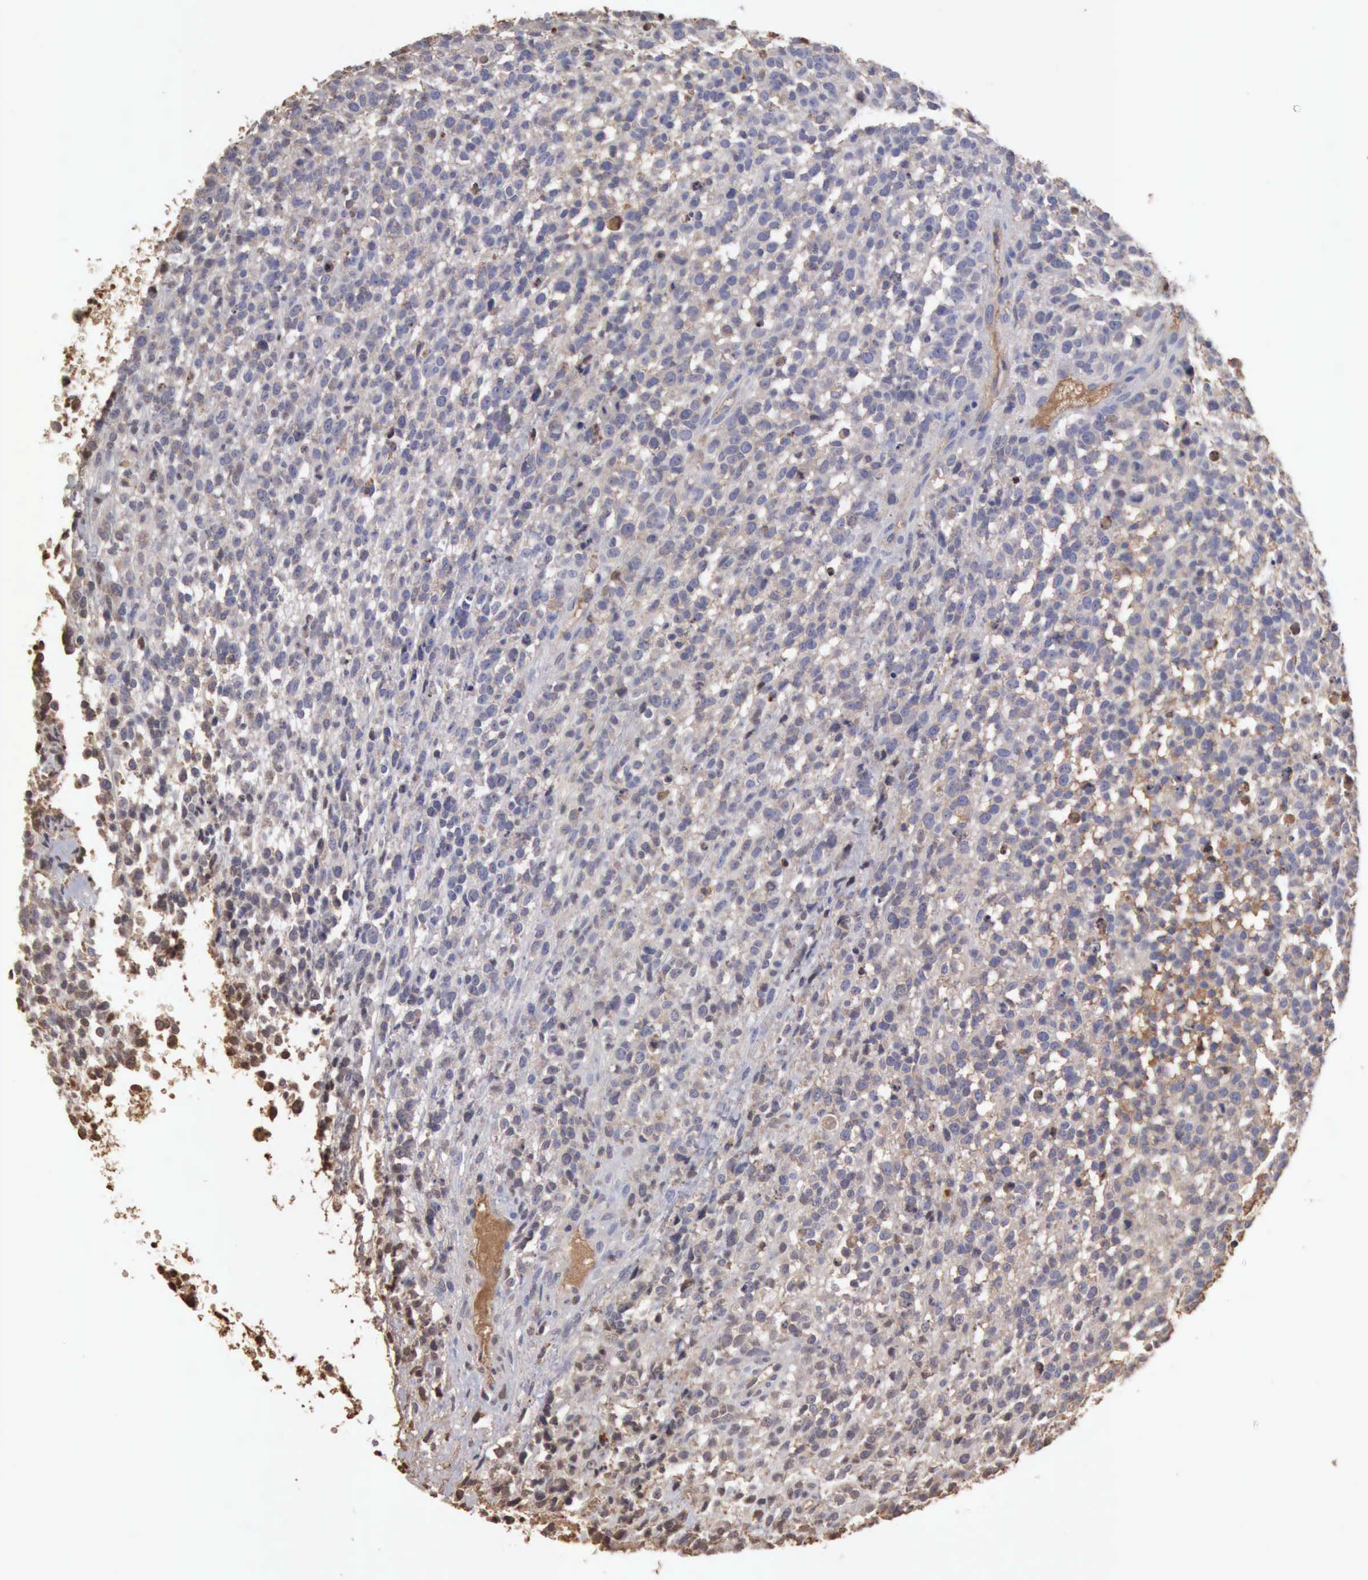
{"staining": {"intensity": "weak", "quantity": "25%-75%", "location": "nuclear"}, "tissue": "glioma", "cell_type": "Tumor cells", "image_type": "cancer", "snomed": [{"axis": "morphology", "description": "Glioma, malignant, High grade"}, {"axis": "topography", "description": "Brain"}], "caption": "Immunohistochemical staining of glioma shows low levels of weak nuclear staining in approximately 25%-75% of tumor cells.", "gene": "SERPINA1", "patient": {"sex": "male", "age": 66}}